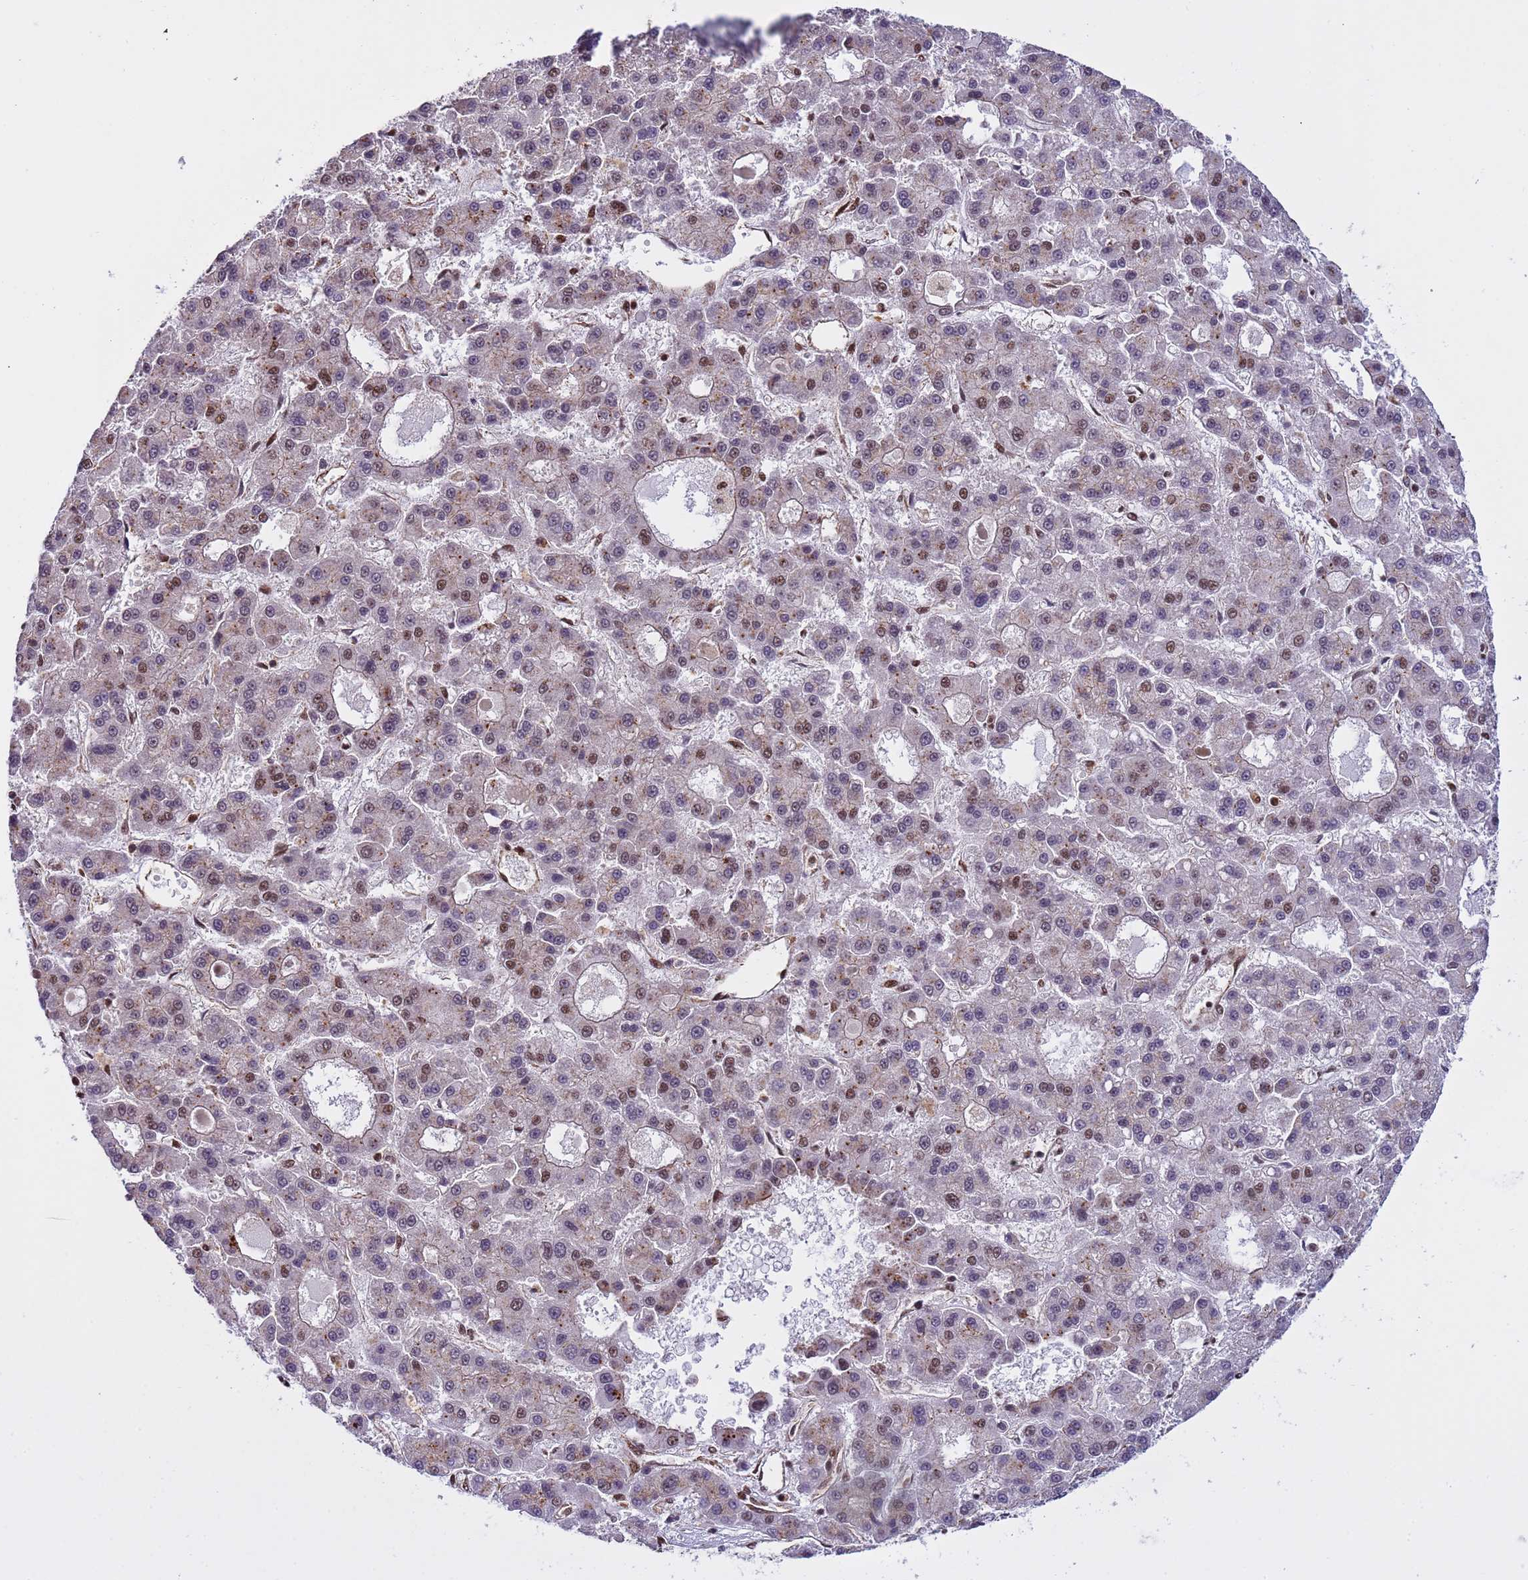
{"staining": {"intensity": "moderate", "quantity": "25%-75%", "location": "nuclear"}, "tissue": "liver cancer", "cell_type": "Tumor cells", "image_type": "cancer", "snomed": [{"axis": "morphology", "description": "Carcinoma, Hepatocellular, NOS"}, {"axis": "topography", "description": "Liver"}], "caption": "High-magnification brightfield microscopy of liver cancer stained with DAB (3,3'-diaminobenzidine) (brown) and counterstained with hematoxylin (blue). tumor cells exhibit moderate nuclear positivity is appreciated in about25%-75% of cells.", "gene": "EMC2", "patient": {"sex": "male", "age": 70}}